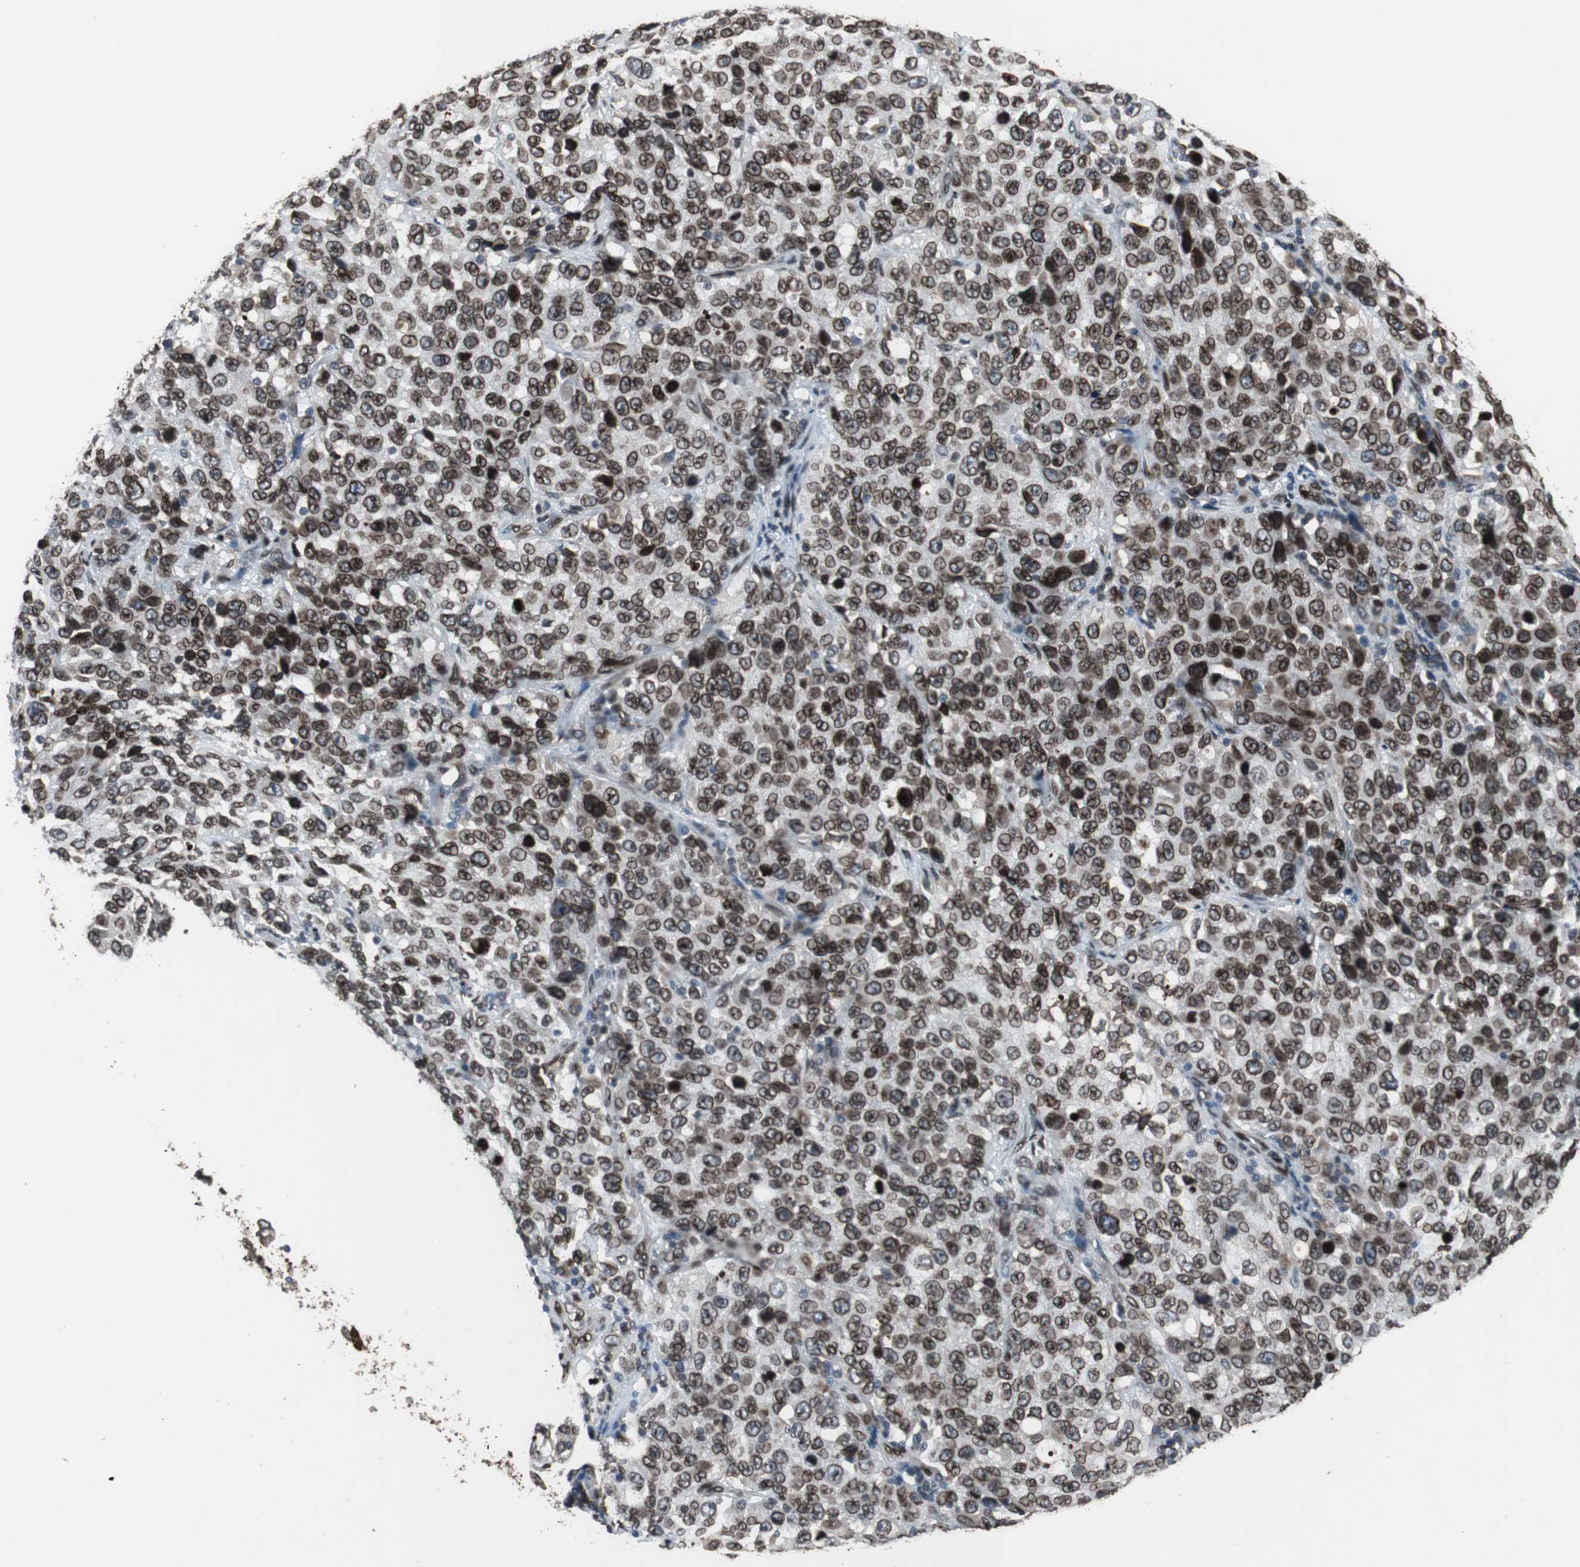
{"staining": {"intensity": "strong", "quantity": ">75%", "location": "cytoplasmic/membranous,nuclear"}, "tissue": "stomach cancer", "cell_type": "Tumor cells", "image_type": "cancer", "snomed": [{"axis": "morphology", "description": "Normal tissue, NOS"}, {"axis": "morphology", "description": "Adenocarcinoma, NOS"}, {"axis": "topography", "description": "Stomach"}], "caption": "Immunohistochemistry of stomach adenocarcinoma shows high levels of strong cytoplasmic/membranous and nuclear expression in approximately >75% of tumor cells. The staining was performed using DAB to visualize the protein expression in brown, while the nuclei were stained in blue with hematoxylin (Magnification: 20x).", "gene": "LMNA", "patient": {"sex": "male", "age": 48}}